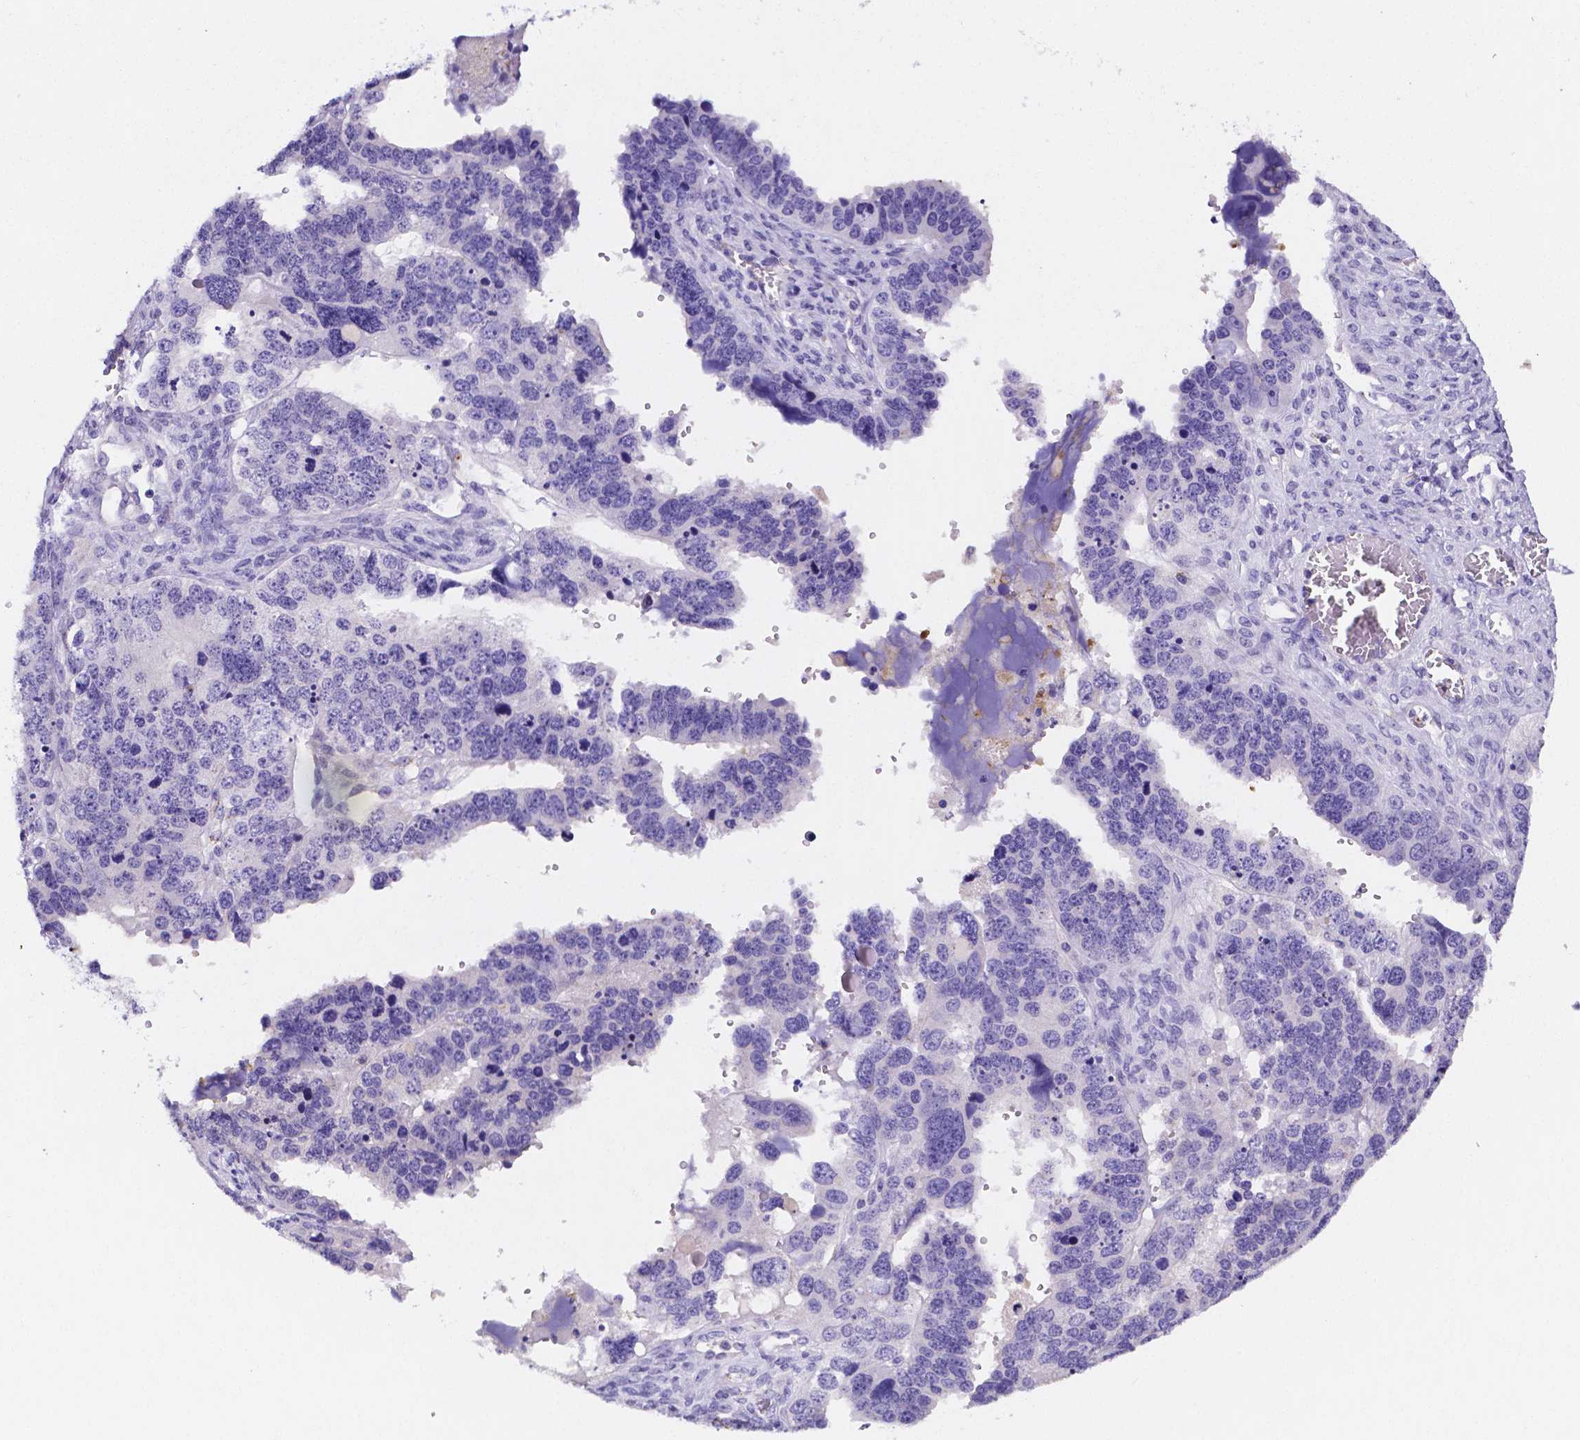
{"staining": {"intensity": "negative", "quantity": "none", "location": "none"}, "tissue": "colorectal cancer", "cell_type": "Tumor cells", "image_type": "cancer", "snomed": [{"axis": "morphology", "description": "Adenocarcinoma, NOS"}, {"axis": "topography", "description": "Colon"}], "caption": "High magnification brightfield microscopy of colorectal cancer stained with DAB (3,3'-diaminobenzidine) (brown) and counterstained with hematoxylin (blue): tumor cells show no significant staining.", "gene": "NRGN", "patient": {"sex": "male", "age": 77}}